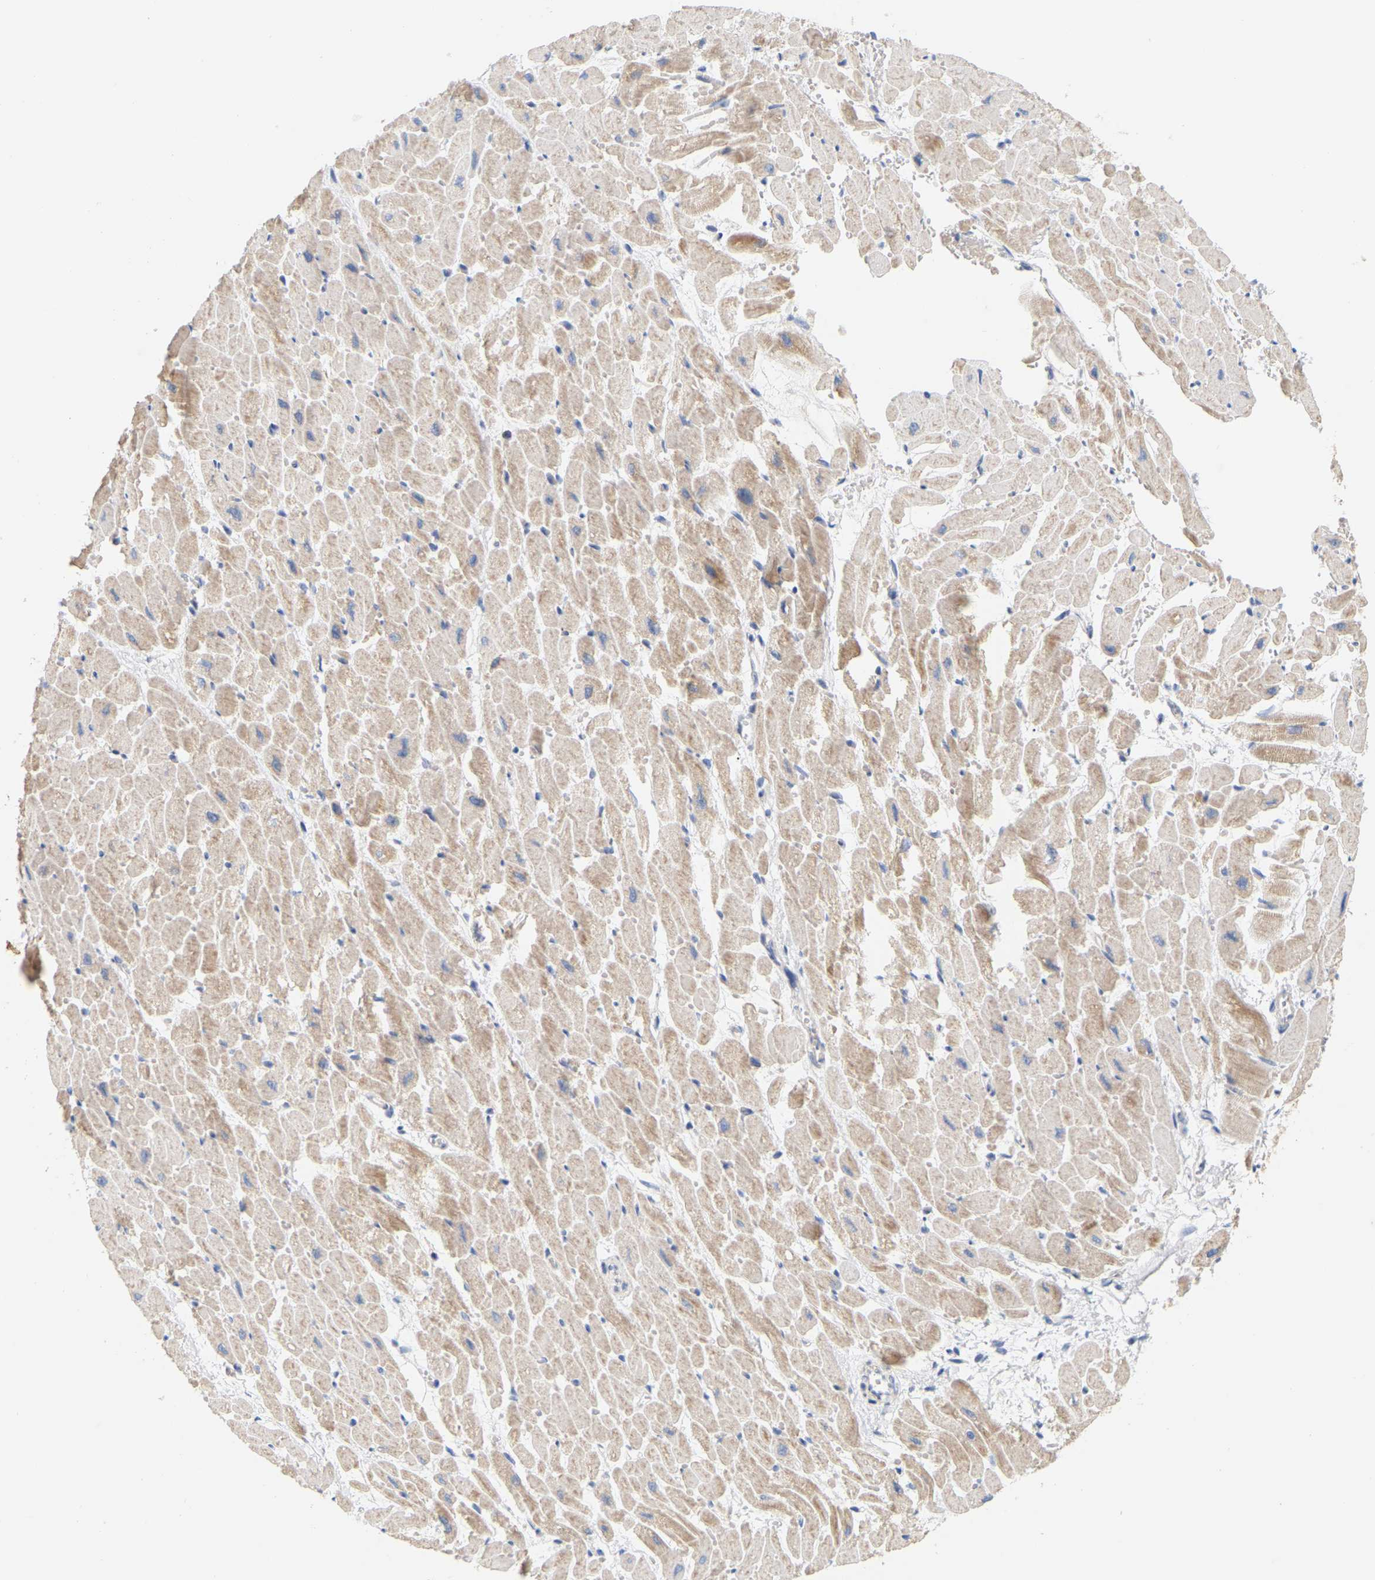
{"staining": {"intensity": "moderate", "quantity": ">75%", "location": "cytoplasmic/membranous"}, "tissue": "heart muscle", "cell_type": "Cardiomyocytes", "image_type": "normal", "snomed": [{"axis": "morphology", "description": "Normal tissue, NOS"}, {"axis": "topography", "description": "Heart"}], "caption": "Moderate cytoplasmic/membranous staining is appreciated in approximately >75% of cardiomyocytes in unremarkable heart muscle.", "gene": "MINDY4", "patient": {"sex": "male", "age": 45}}